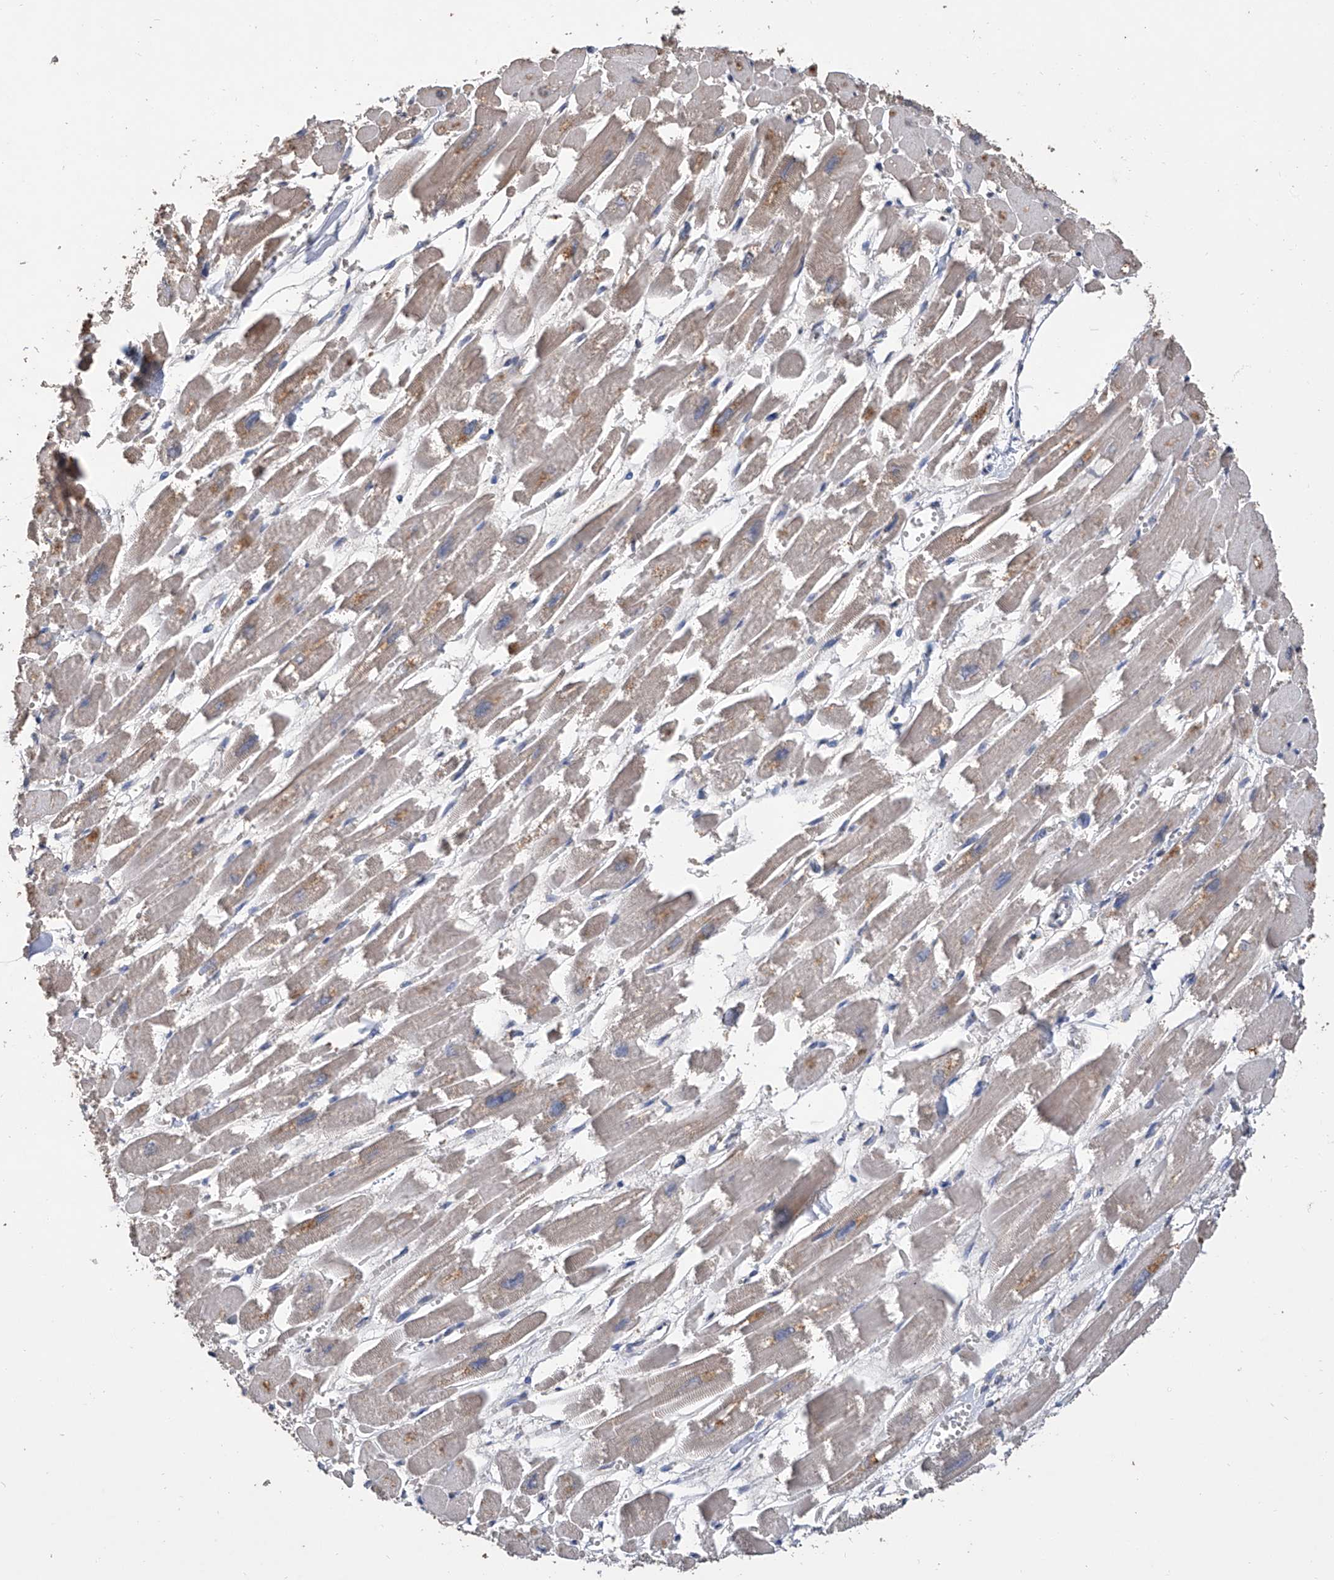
{"staining": {"intensity": "weak", "quantity": "25%-75%", "location": "cytoplasmic/membranous"}, "tissue": "heart muscle", "cell_type": "Cardiomyocytes", "image_type": "normal", "snomed": [{"axis": "morphology", "description": "Normal tissue, NOS"}, {"axis": "topography", "description": "Heart"}], "caption": "There is low levels of weak cytoplasmic/membranous expression in cardiomyocytes of normal heart muscle, as demonstrated by immunohistochemical staining (brown color).", "gene": "GPT", "patient": {"sex": "male", "age": 54}}